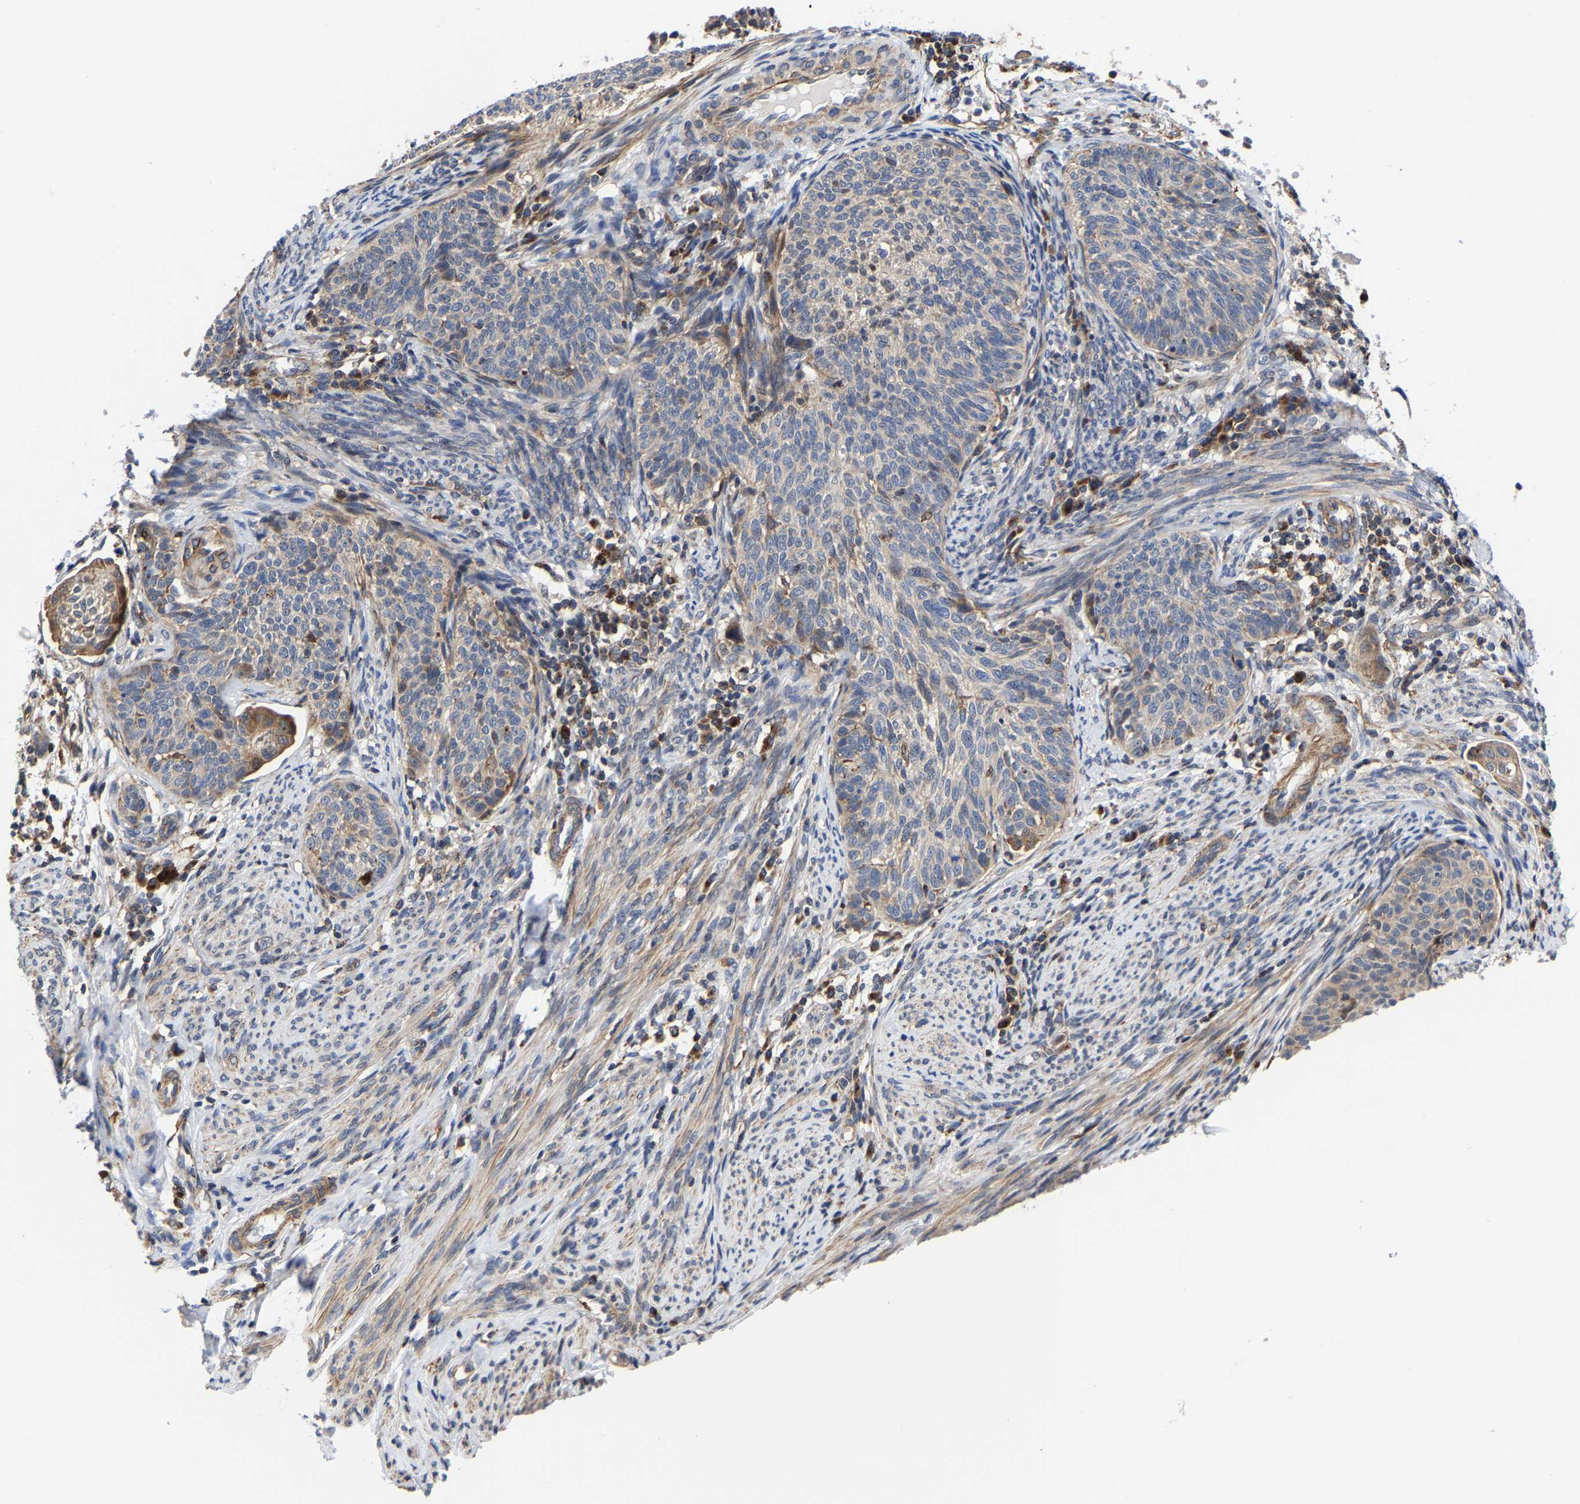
{"staining": {"intensity": "moderate", "quantity": "25%-75%", "location": "cytoplasmic/membranous,nuclear"}, "tissue": "cervical cancer", "cell_type": "Tumor cells", "image_type": "cancer", "snomed": [{"axis": "morphology", "description": "Squamous cell carcinoma, NOS"}, {"axis": "topography", "description": "Cervix"}], "caption": "Moderate cytoplasmic/membranous and nuclear staining is appreciated in about 25%-75% of tumor cells in cervical squamous cell carcinoma.", "gene": "PFKFB3", "patient": {"sex": "female", "age": 70}}